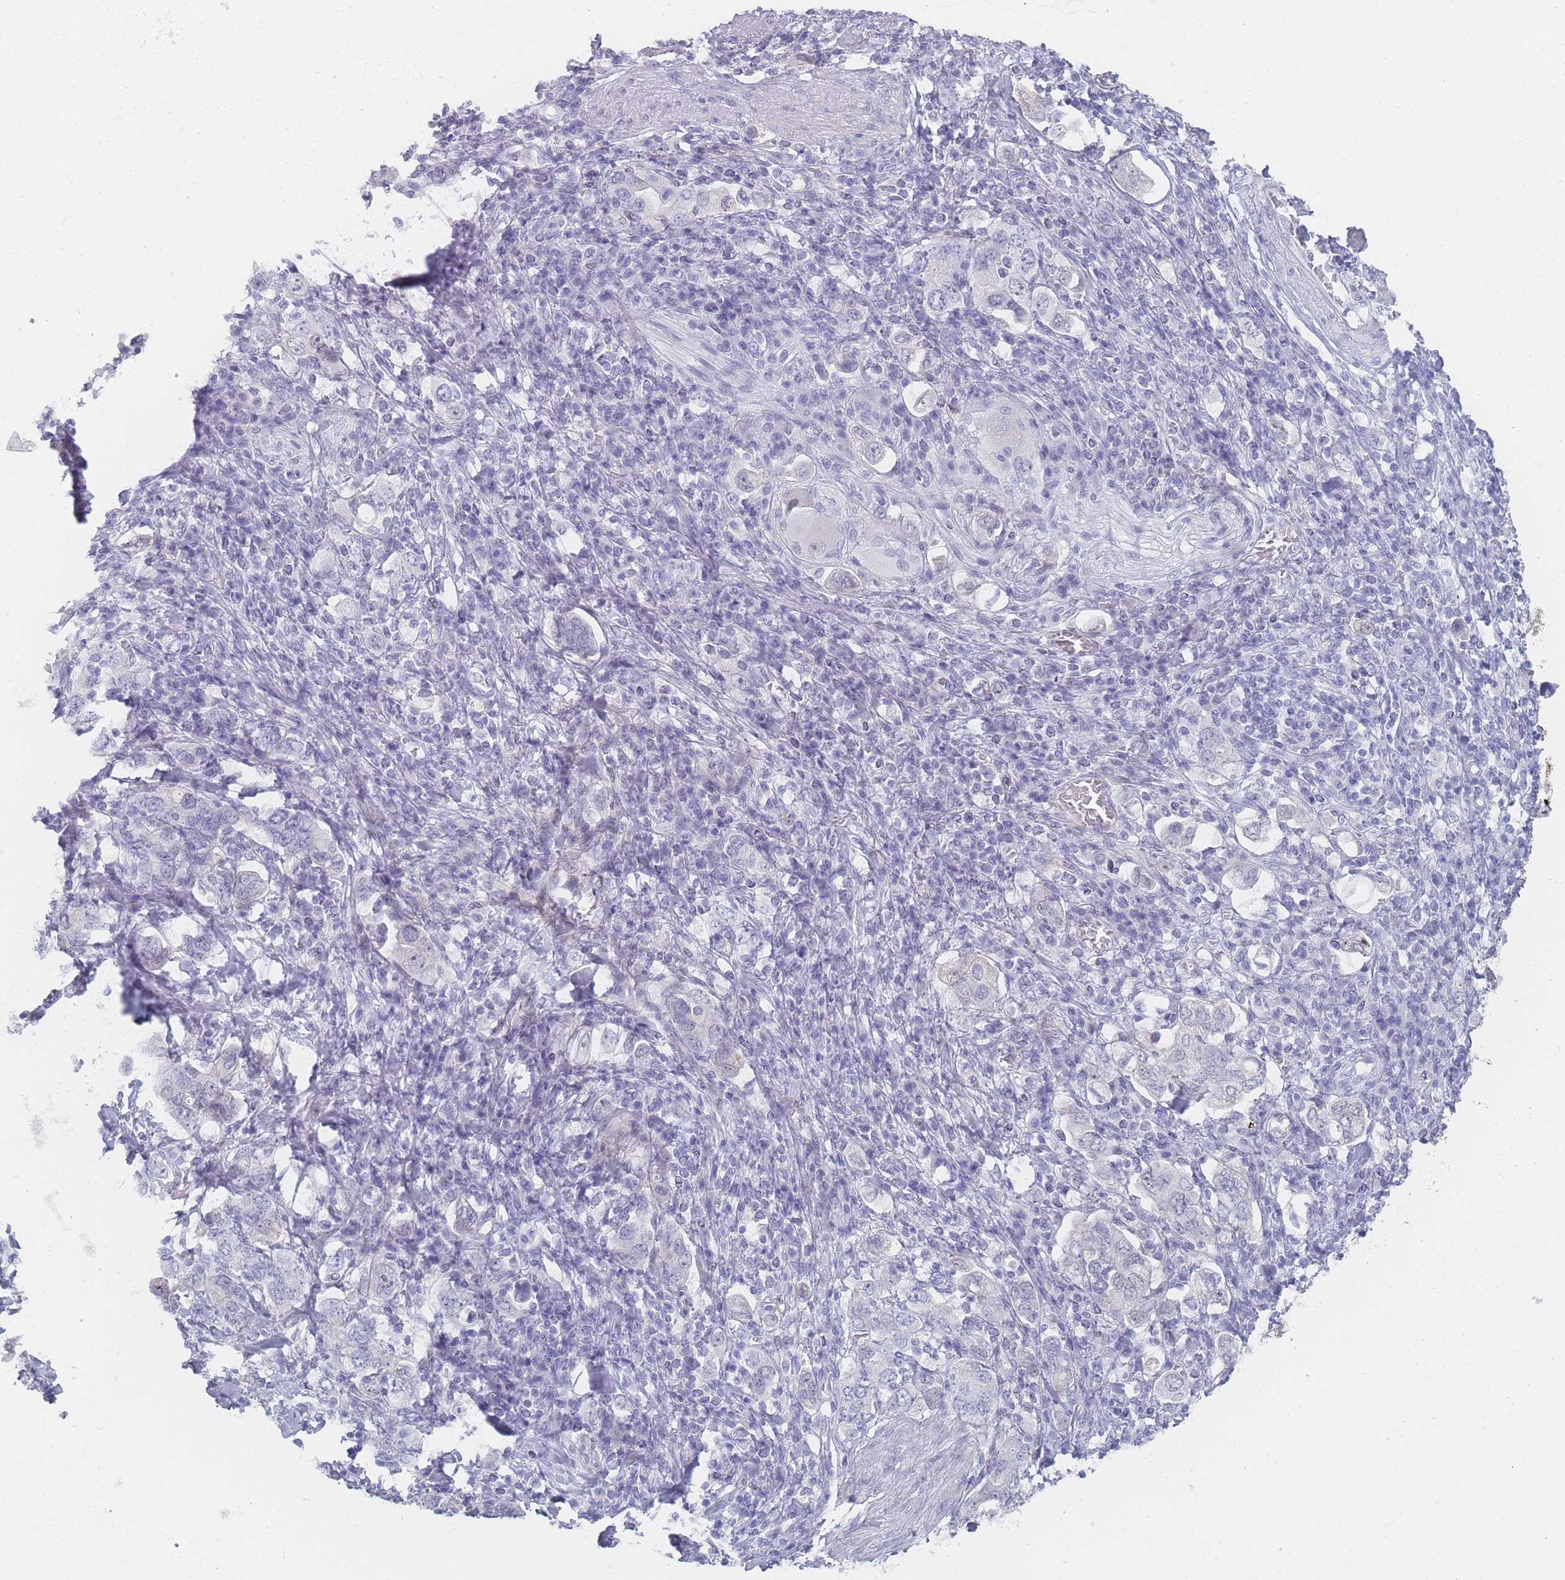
{"staining": {"intensity": "negative", "quantity": "none", "location": "none"}, "tissue": "stomach cancer", "cell_type": "Tumor cells", "image_type": "cancer", "snomed": [{"axis": "morphology", "description": "Adenocarcinoma, NOS"}, {"axis": "topography", "description": "Stomach, upper"}, {"axis": "topography", "description": "Stomach"}], "caption": "Immunohistochemistry of stomach adenocarcinoma reveals no positivity in tumor cells.", "gene": "IMPG1", "patient": {"sex": "male", "age": 62}}